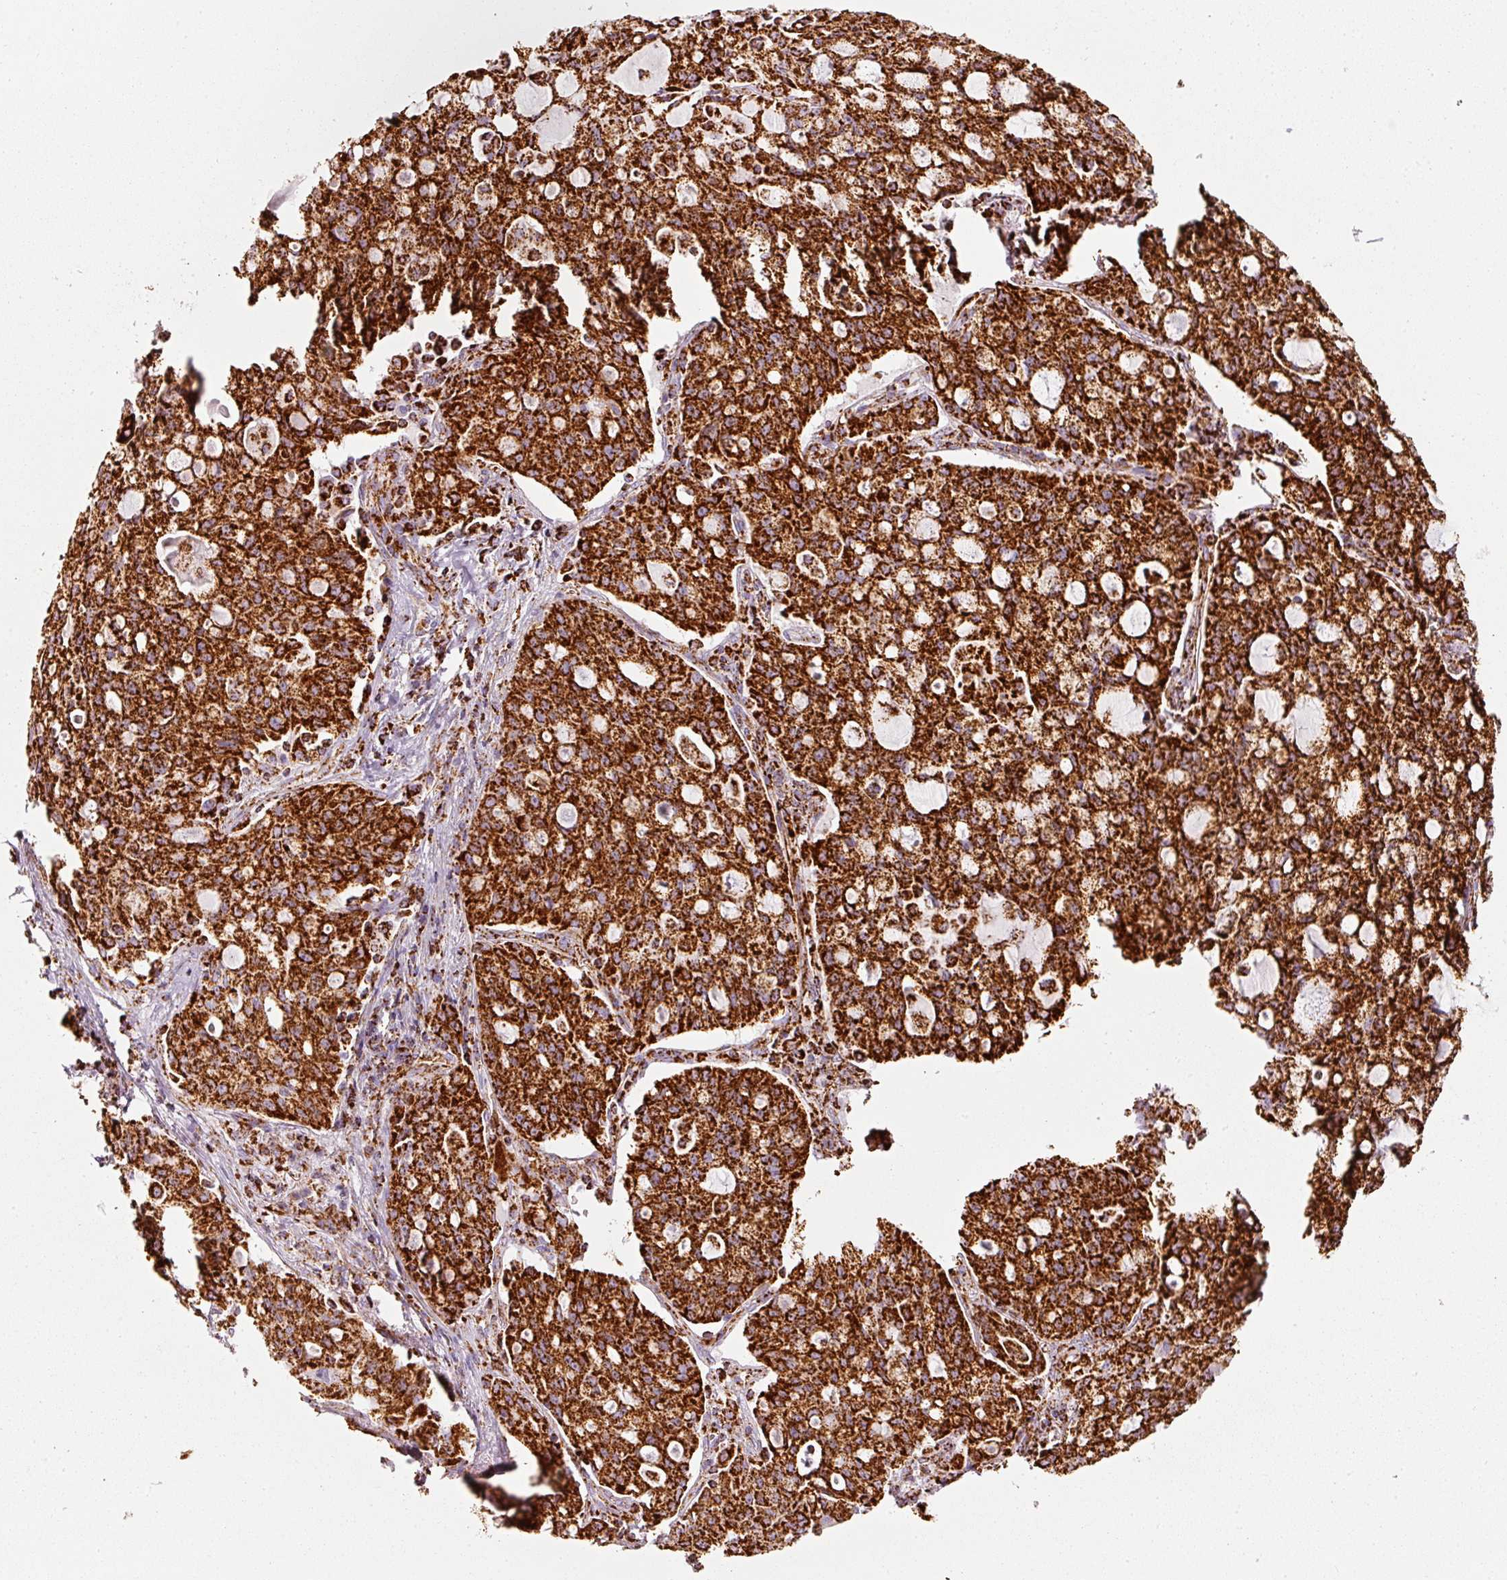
{"staining": {"intensity": "strong", "quantity": ">75%", "location": "cytoplasmic/membranous"}, "tissue": "lung cancer", "cell_type": "Tumor cells", "image_type": "cancer", "snomed": [{"axis": "morphology", "description": "Adenocarcinoma, NOS"}, {"axis": "topography", "description": "Lung"}], "caption": "Human lung cancer stained with a protein marker exhibits strong staining in tumor cells.", "gene": "MT-CO2", "patient": {"sex": "female", "age": 44}}